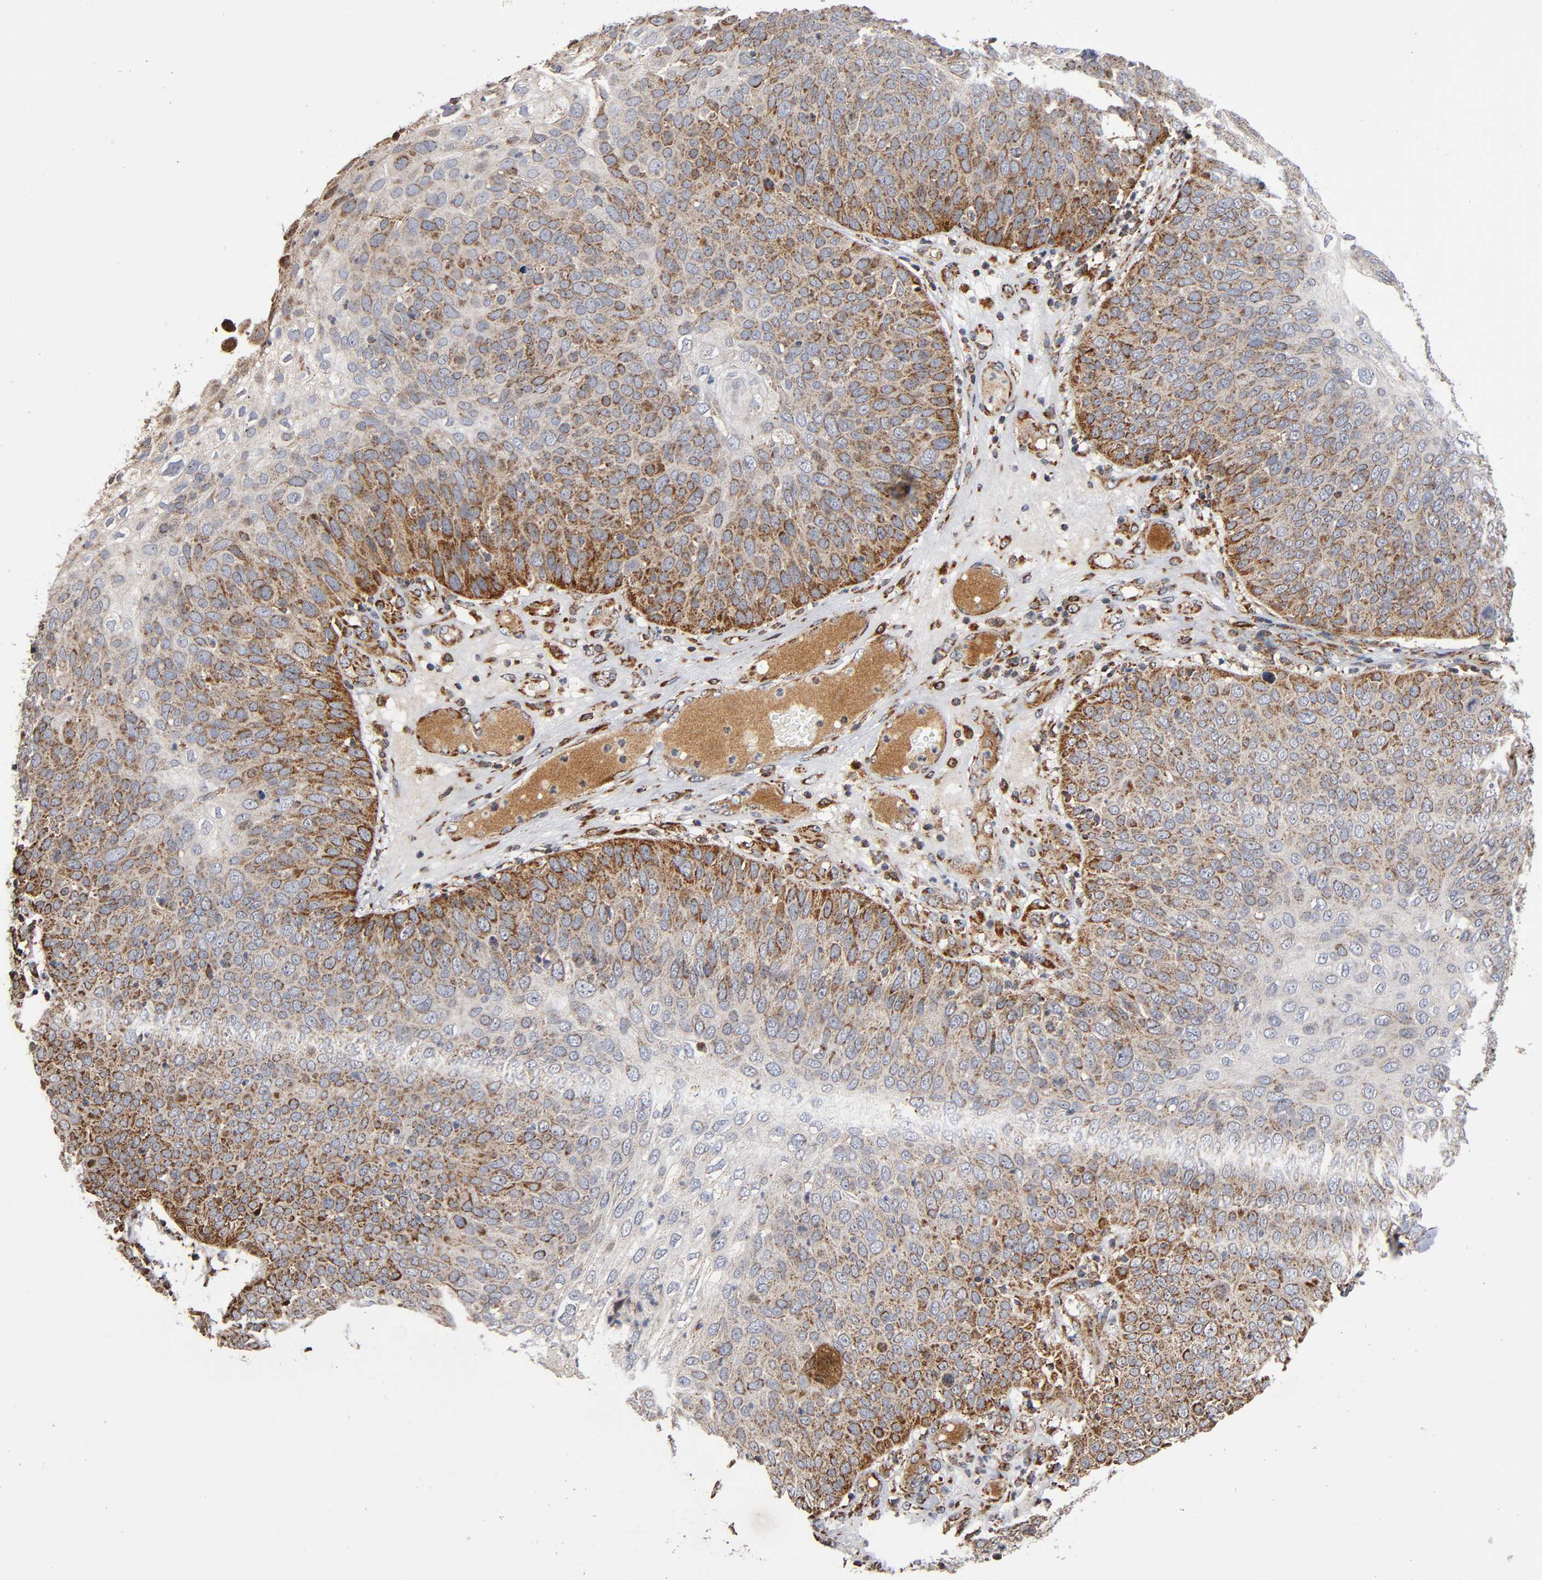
{"staining": {"intensity": "moderate", "quantity": "25%-75%", "location": "cytoplasmic/membranous"}, "tissue": "skin cancer", "cell_type": "Tumor cells", "image_type": "cancer", "snomed": [{"axis": "morphology", "description": "Squamous cell carcinoma, NOS"}, {"axis": "topography", "description": "Skin"}], "caption": "The photomicrograph reveals staining of skin cancer (squamous cell carcinoma), revealing moderate cytoplasmic/membranous protein expression (brown color) within tumor cells.", "gene": "MAP3K1", "patient": {"sex": "male", "age": 87}}